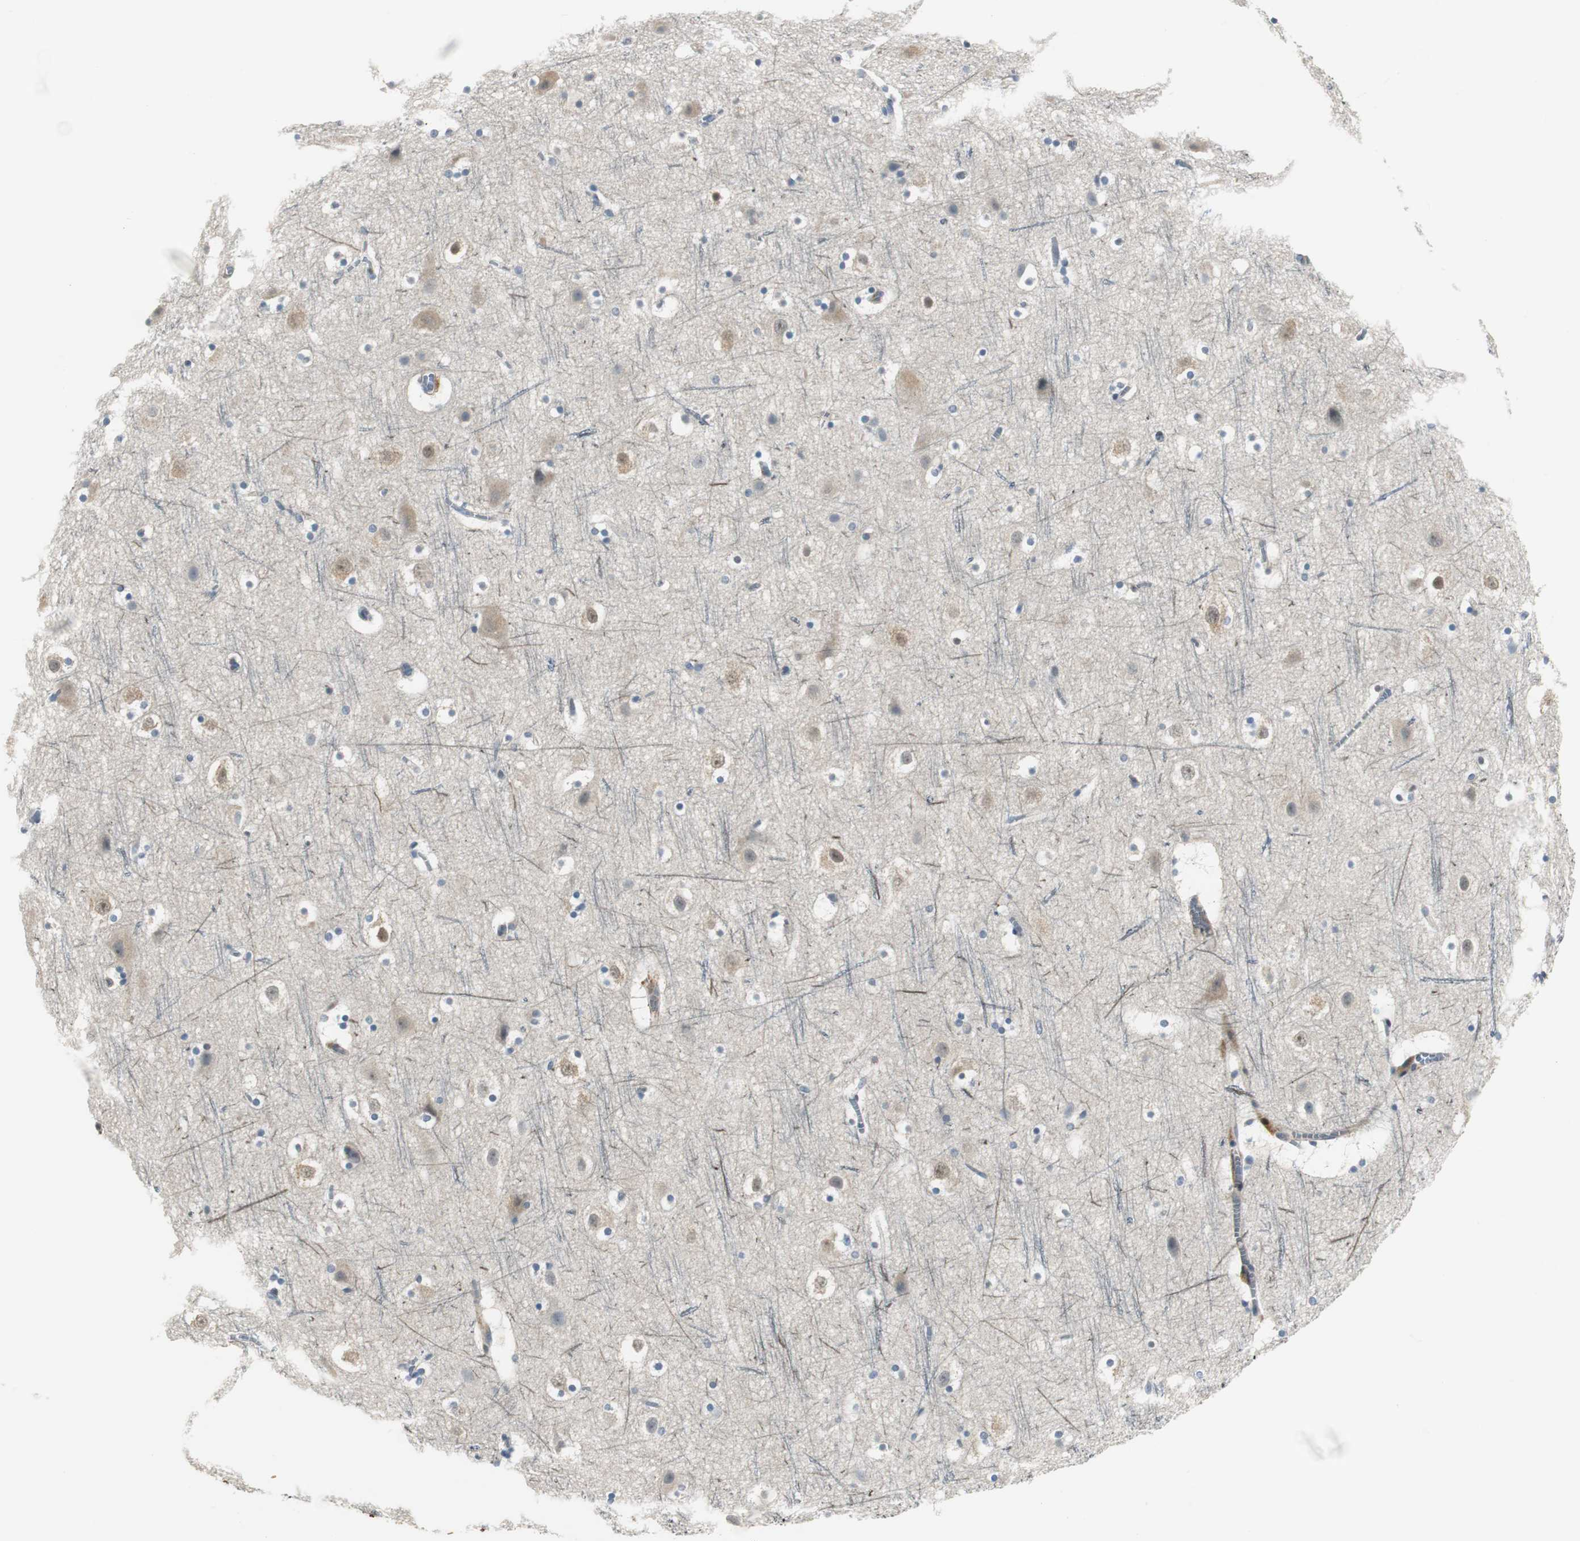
{"staining": {"intensity": "negative", "quantity": "none", "location": "none"}, "tissue": "cerebral cortex", "cell_type": "Endothelial cells", "image_type": "normal", "snomed": [{"axis": "morphology", "description": "Normal tissue, NOS"}, {"axis": "topography", "description": "Cerebral cortex"}], "caption": "Human cerebral cortex stained for a protein using immunohistochemistry exhibits no positivity in endothelial cells.", "gene": "FHL2", "patient": {"sex": "male", "age": 45}}